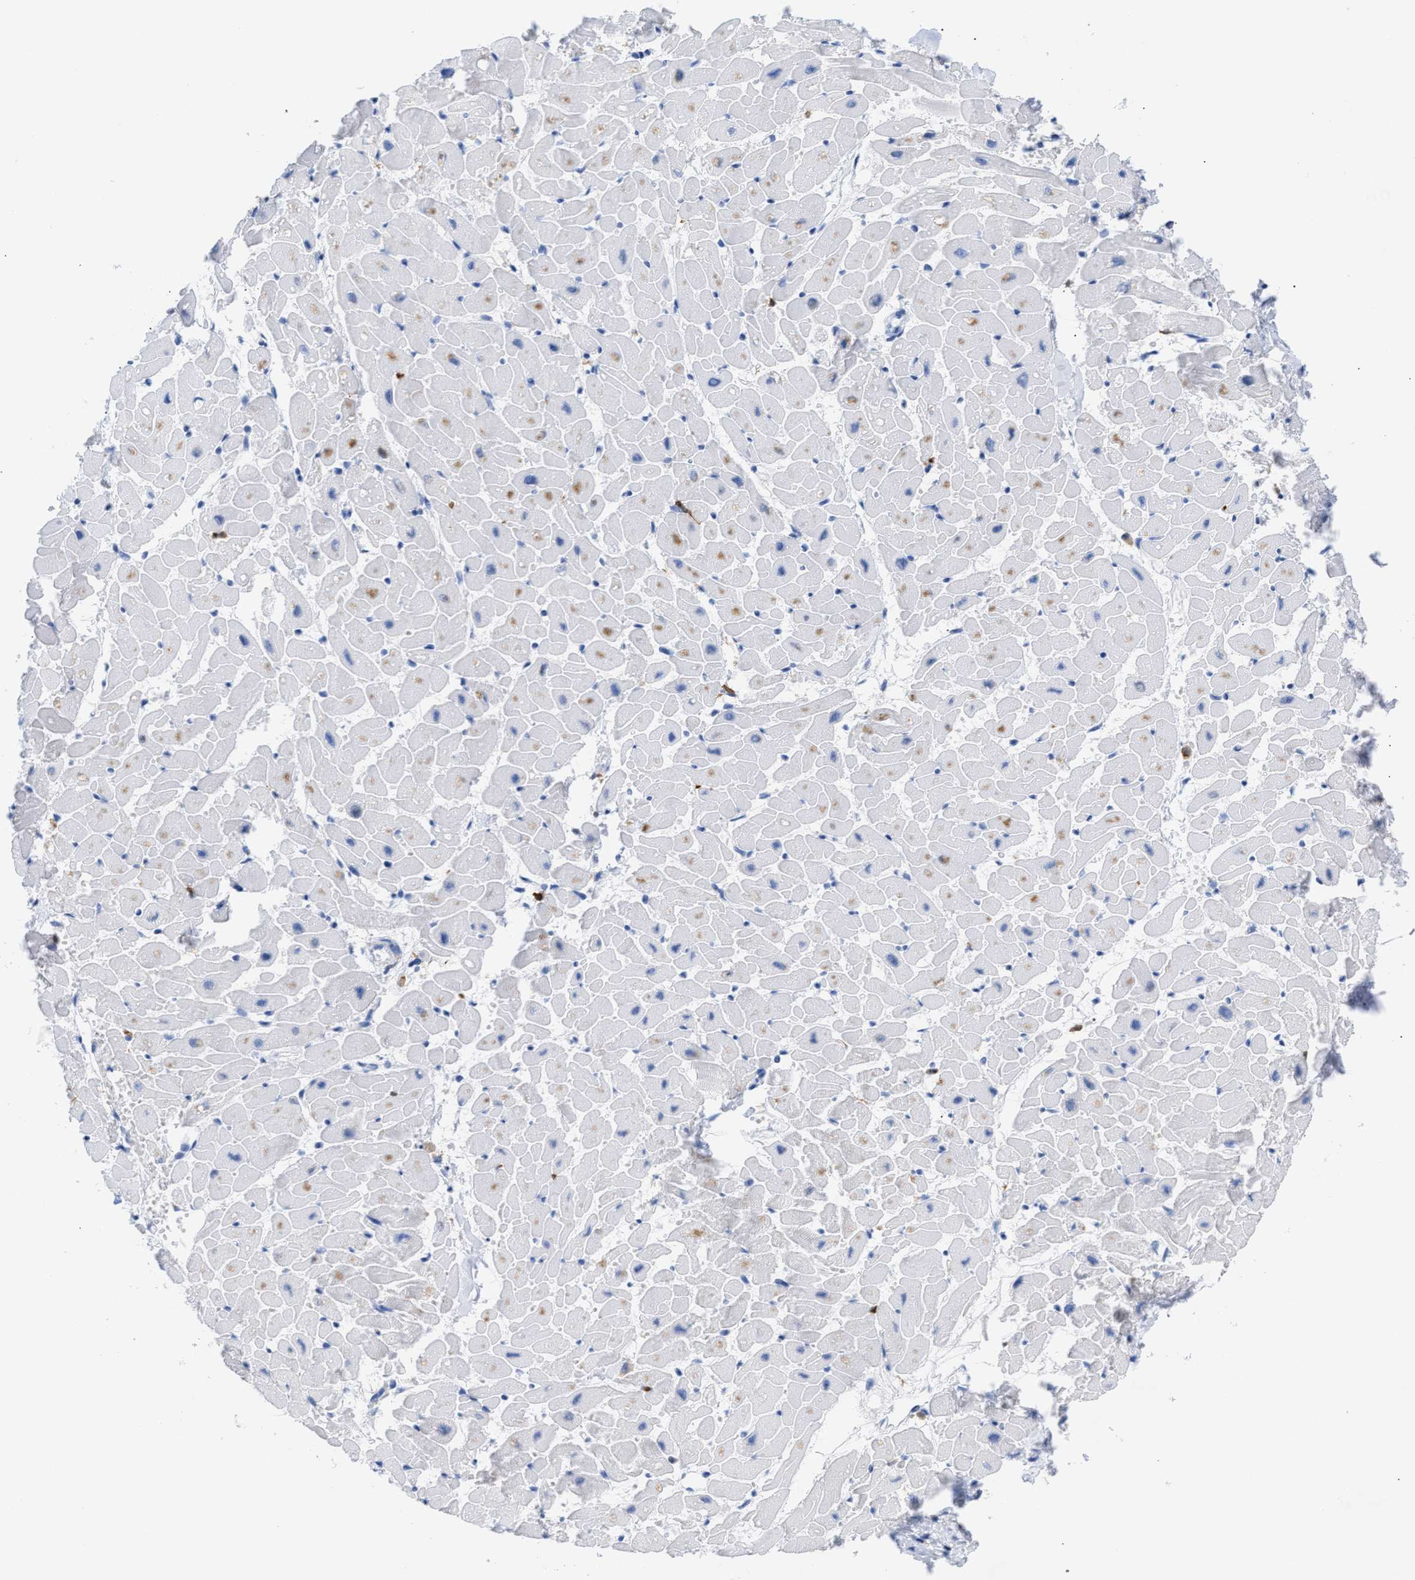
{"staining": {"intensity": "negative", "quantity": "none", "location": "none"}, "tissue": "heart muscle", "cell_type": "Cardiomyocytes", "image_type": "normal", "snomed": [{"axis": "morphology", "description": "Normal tissue, NOS"}, {"axis": "topography", "description": "Heart"}], "caption": "DAB (3,3'-diaminobenzidine) immunohistochemical staining of normal heart muscle shows no significant staining in cardiomyocytes. Nuclei are stained in blue.", "gene": "LCP1", "patient": {"sex": "female", "age": 19}}